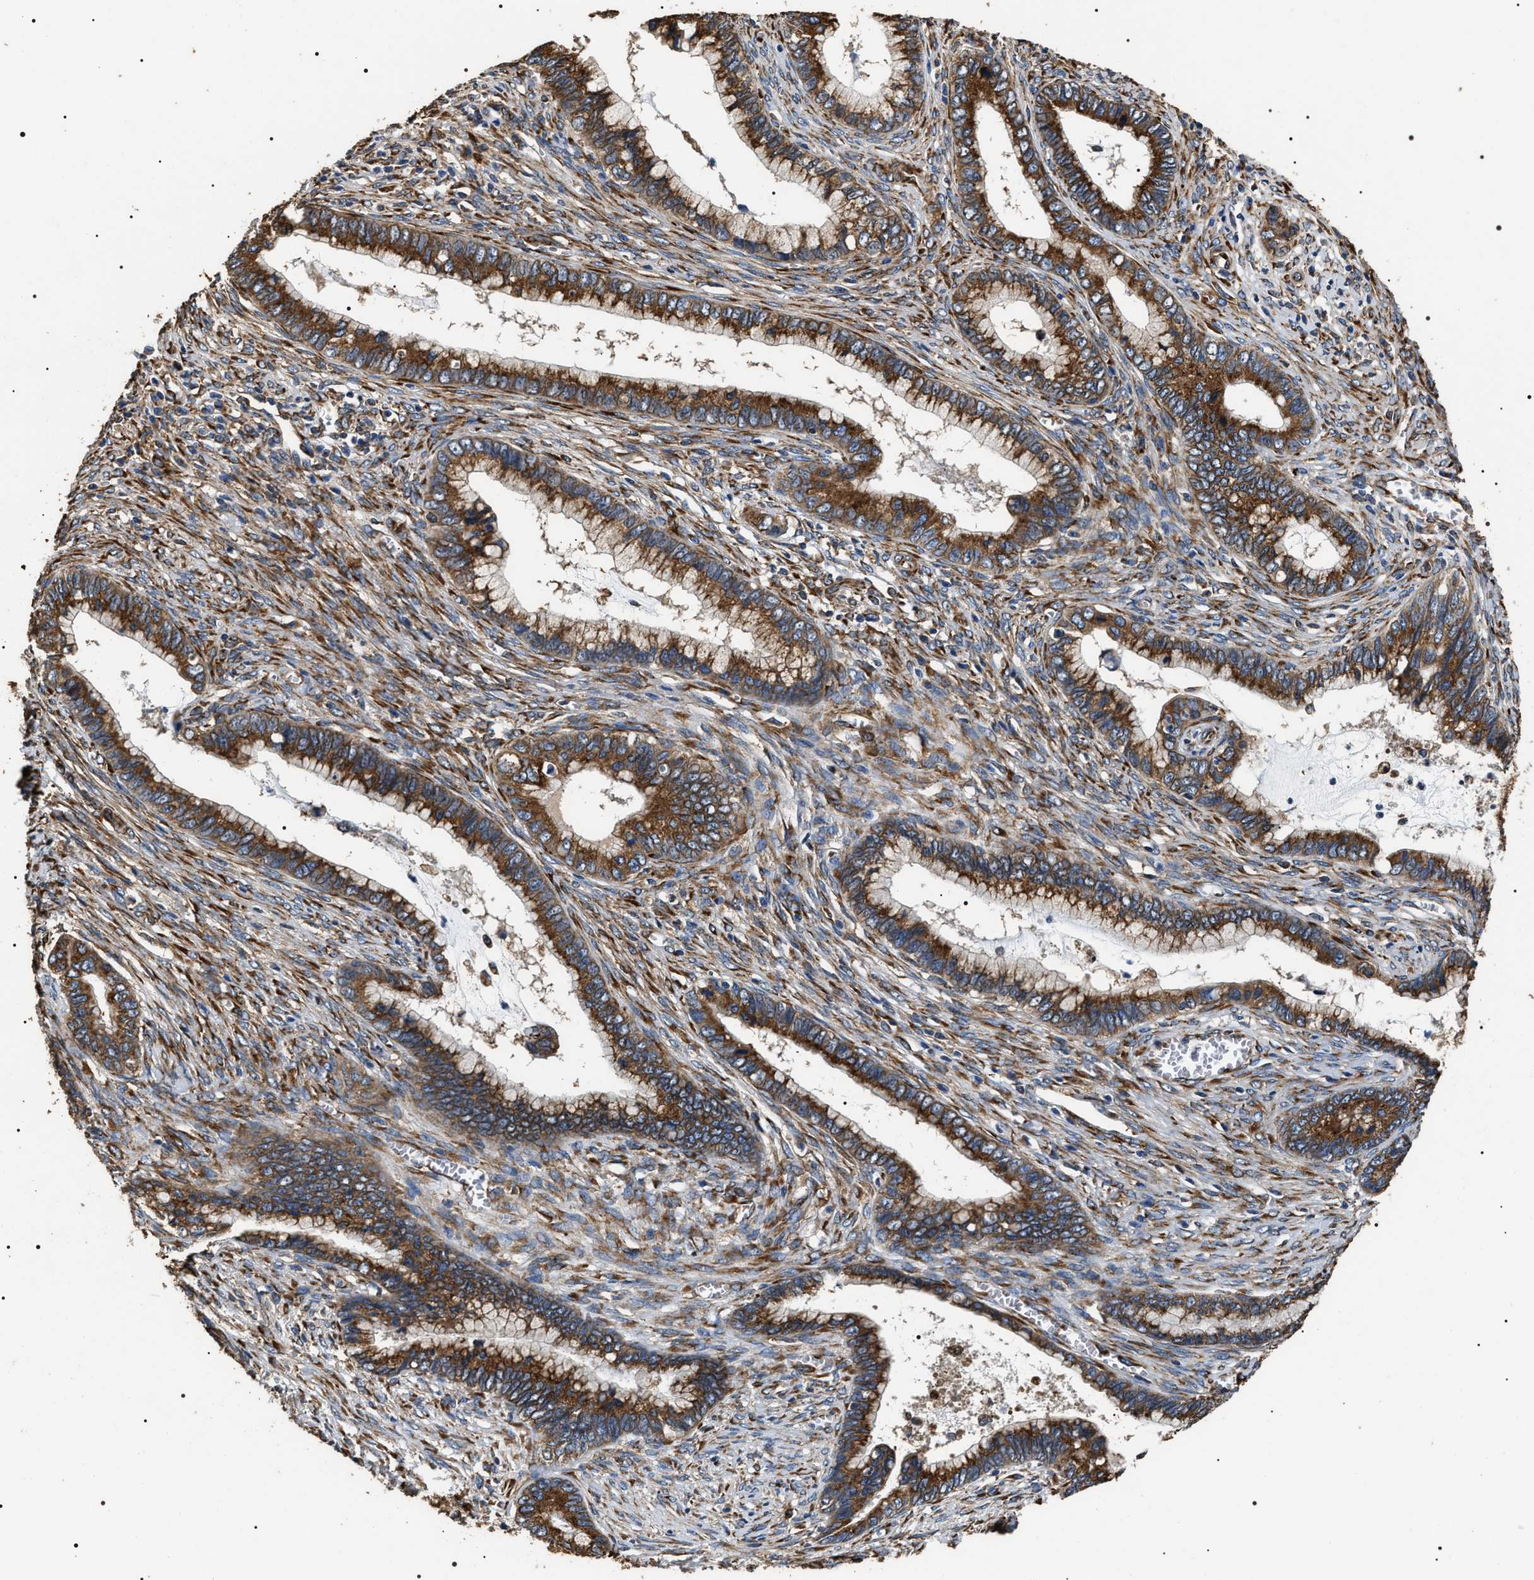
{"staining": {"intensity": "strong", "quantity": ">75%", "location": "cytoplasmic/membranous"}, "tissue": "cervical cancer", "cell_type": "Tumor cells", "image_type": "cancer", "snomed": [{"axis": "morphology", "description": "Adenocarcinoma, NOS"}, {"axis": "topography", "description": "Cervix"}], "caption": "An immunohistochemistry image of tumor tissue is shown. Protein staining in brown labels strong cytoplasmic/membranous positivity in adenocarcinoma (cervical) within tumor cells.", "gene": "KTN1", "patient": {"sex": "female", "age": 44}}